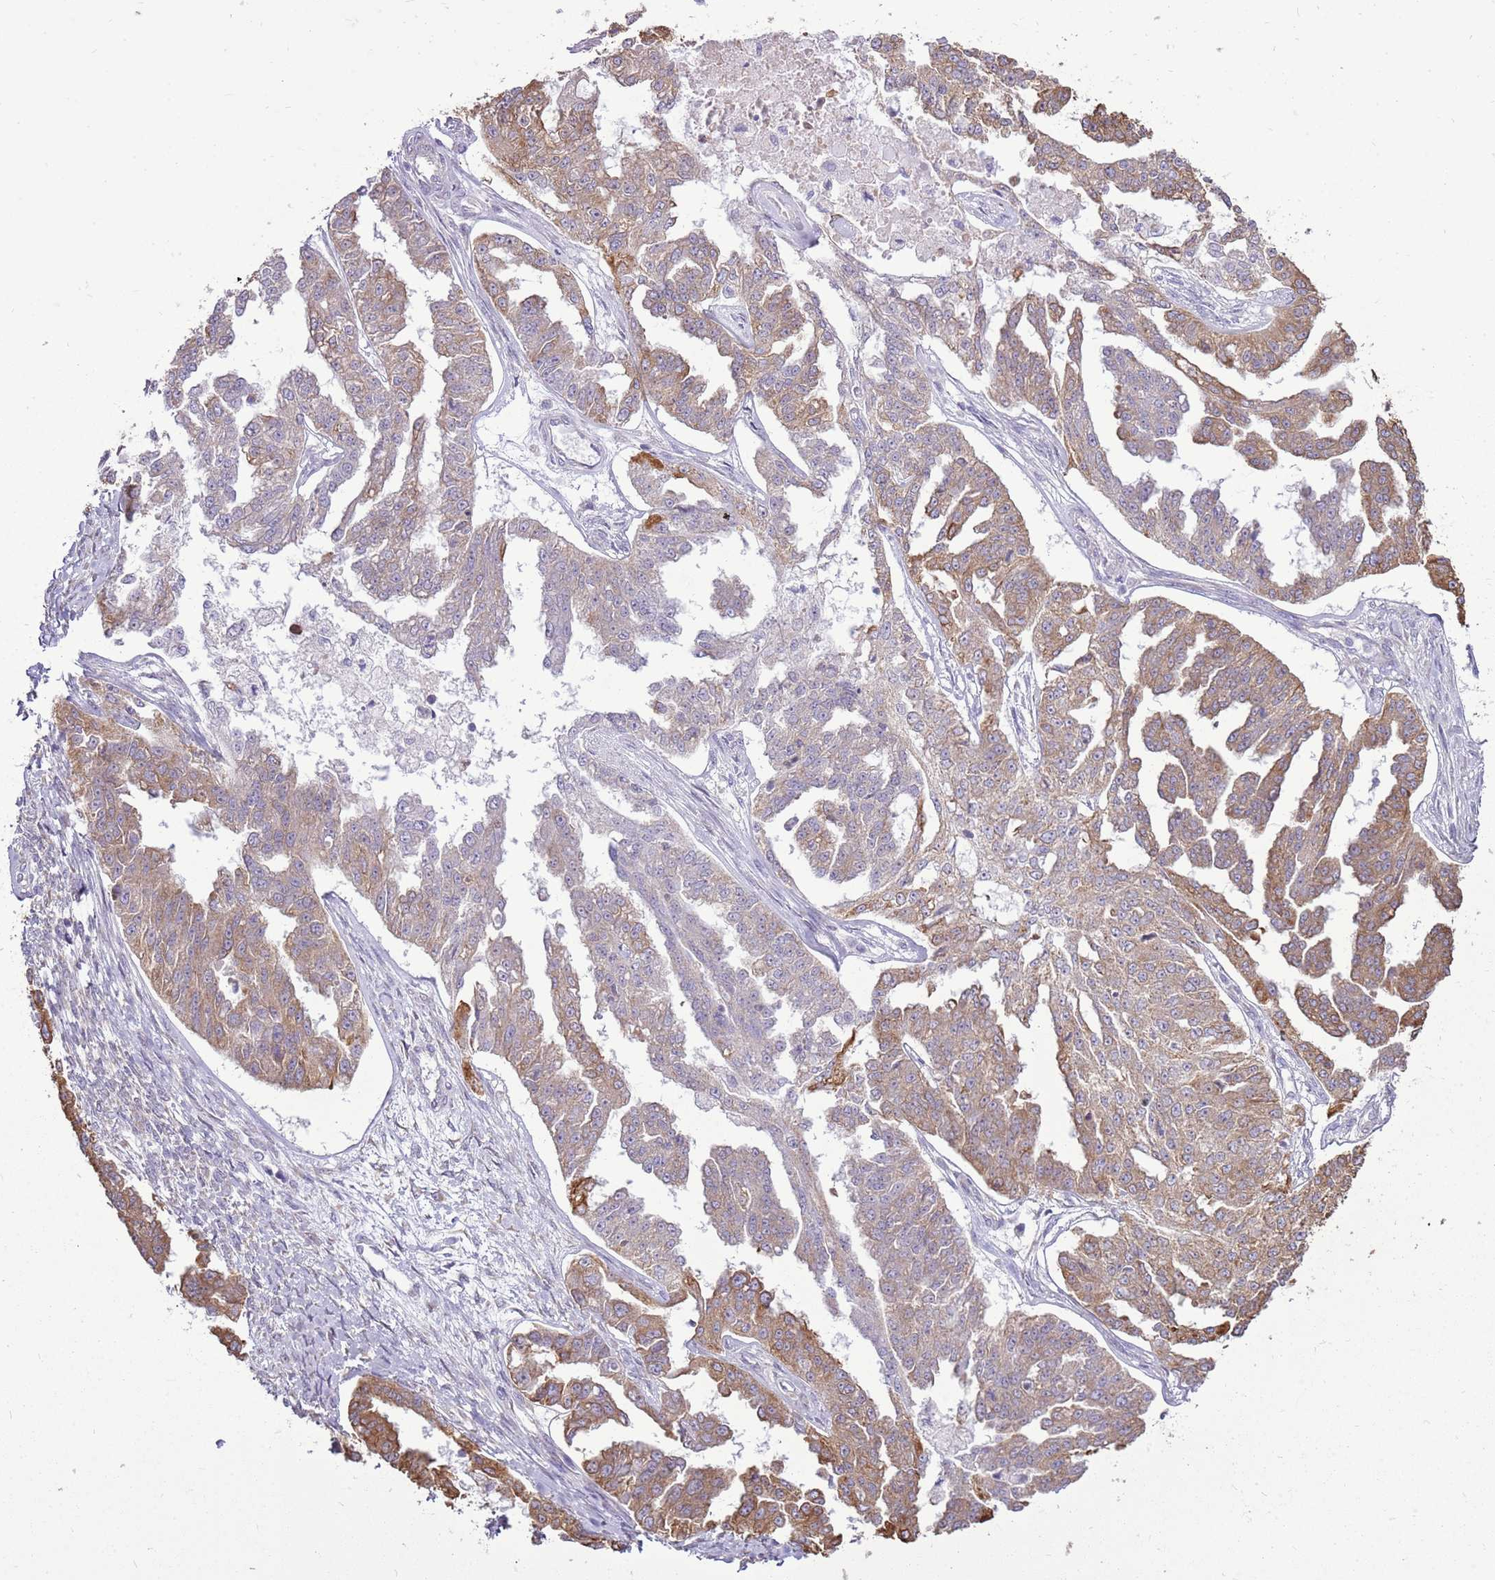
{"staining": {"intensity": "moderate", "quantity": ">75%", "location": "cytoplasmic/membranous"}, "tissue": "ovarian cancer", "cell_type": "Tumor cells", "image_type": "cancer", "snomed": [{"axis": "morphology", "description": "Cystadenocarcinoma, serous, NOS"}, {"axis": "topography", "description": "Ovary"}], "caption": "Human ovarian serous cystadenocarcinoma stained with a protein marker displays moderate staining in tumor cells.", "gene": "UGGT2", "patient": {"sex": "female", "age": 58}}